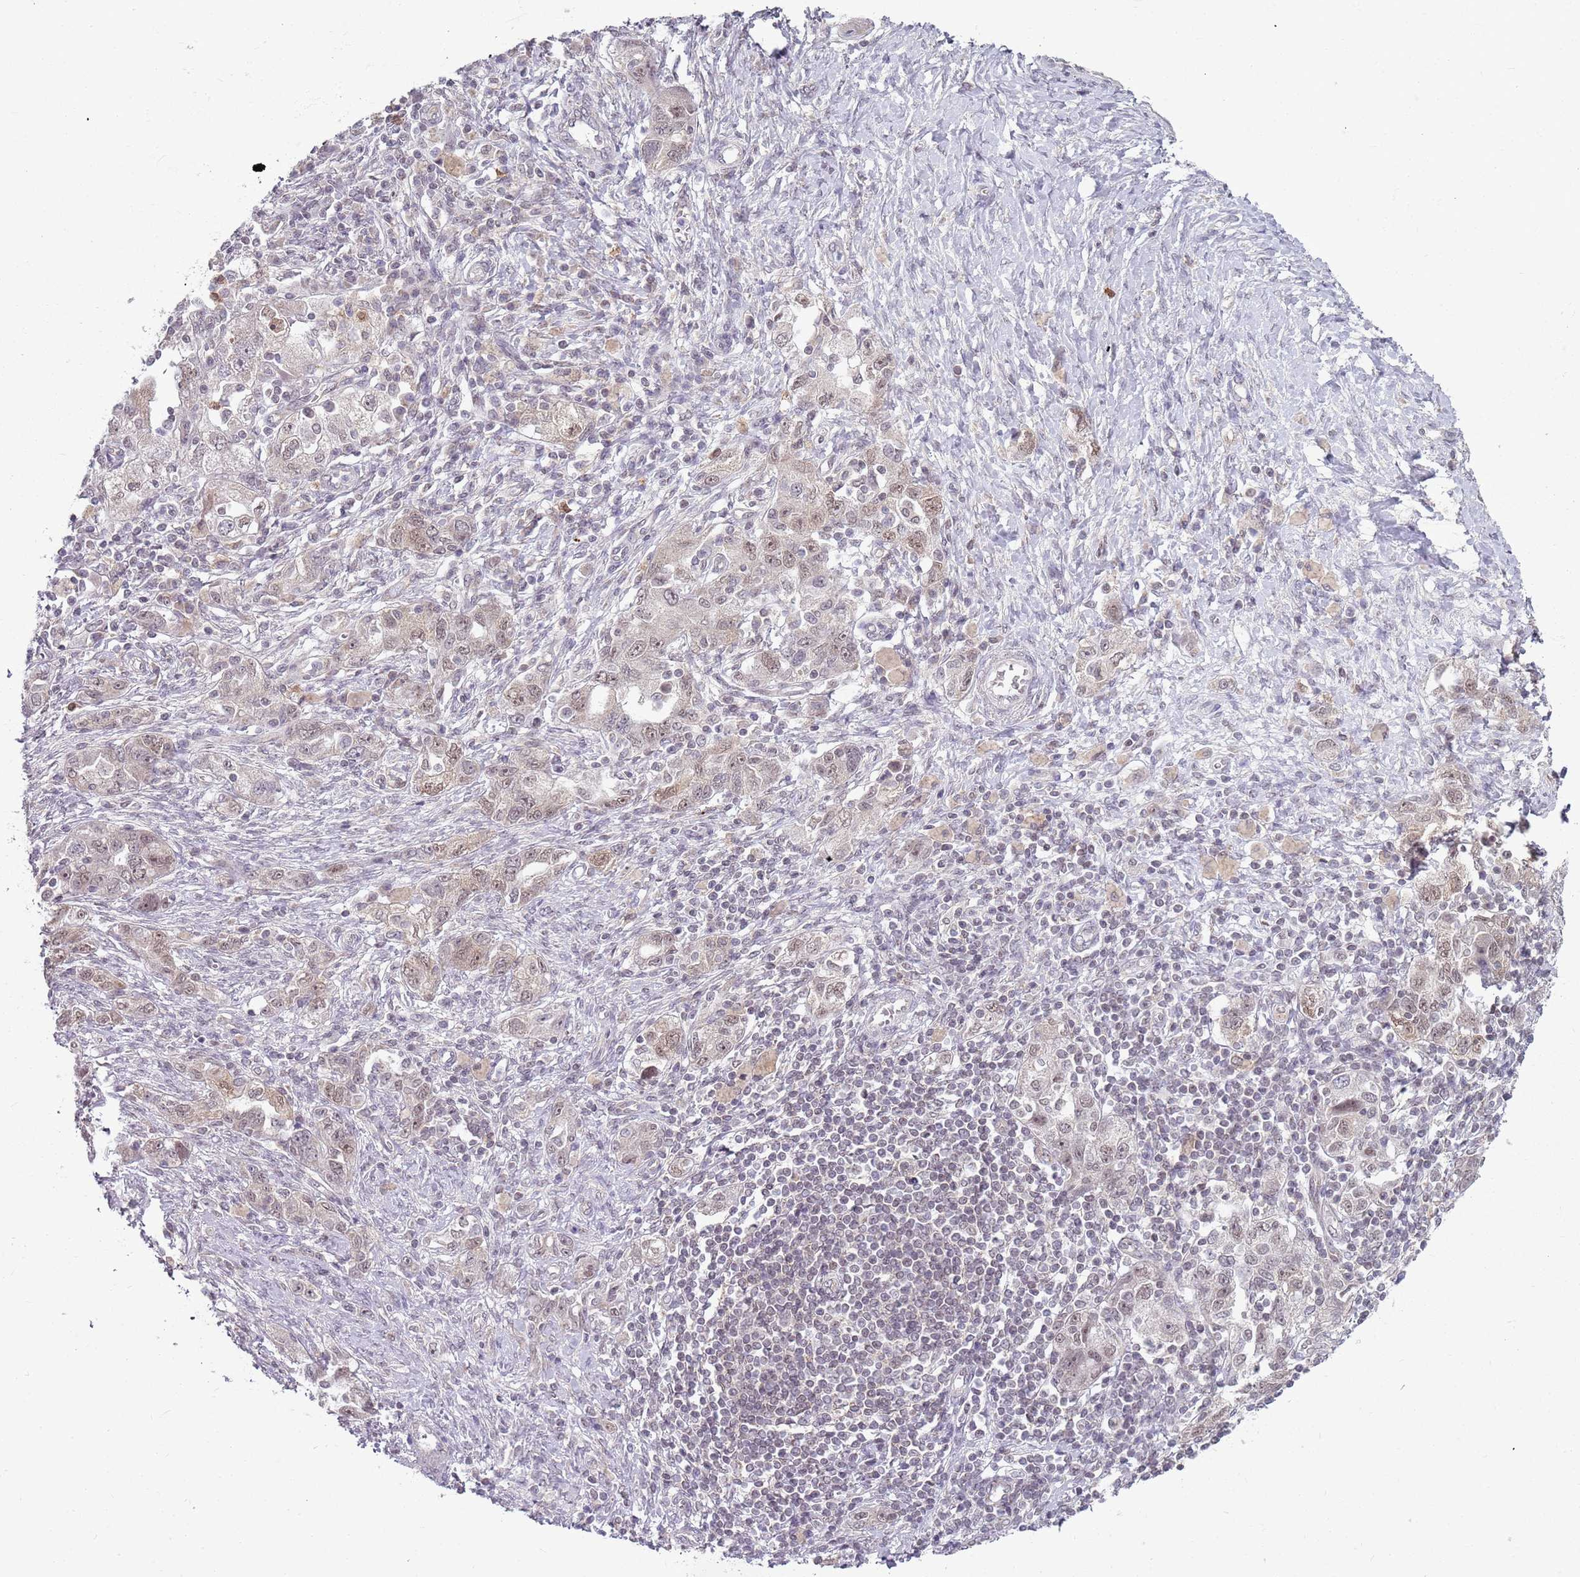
{"staining": {"intensity": "weak", "quantity": "25%-75%", "location": "nuclear"}, "tissue": "ovarian cancer", "cell_type": "Tumor cells", "image_type": "cancer", "snomed": [{"axis": "morphology", "description": "Carcinoma, NOS"}, {"axis": "morphology", "description": "Cystadenocarcinoma, serous, NOS"}, {"axis": "topography", "description": "Ovary"}], "caption": "The immunohistochemical stain labels weak nuclear staining in tumor cells of carcinoma (ovarian) tissue.", "gene": "SMARCAL1", "patient": {"sex": "female", "age": 69}}